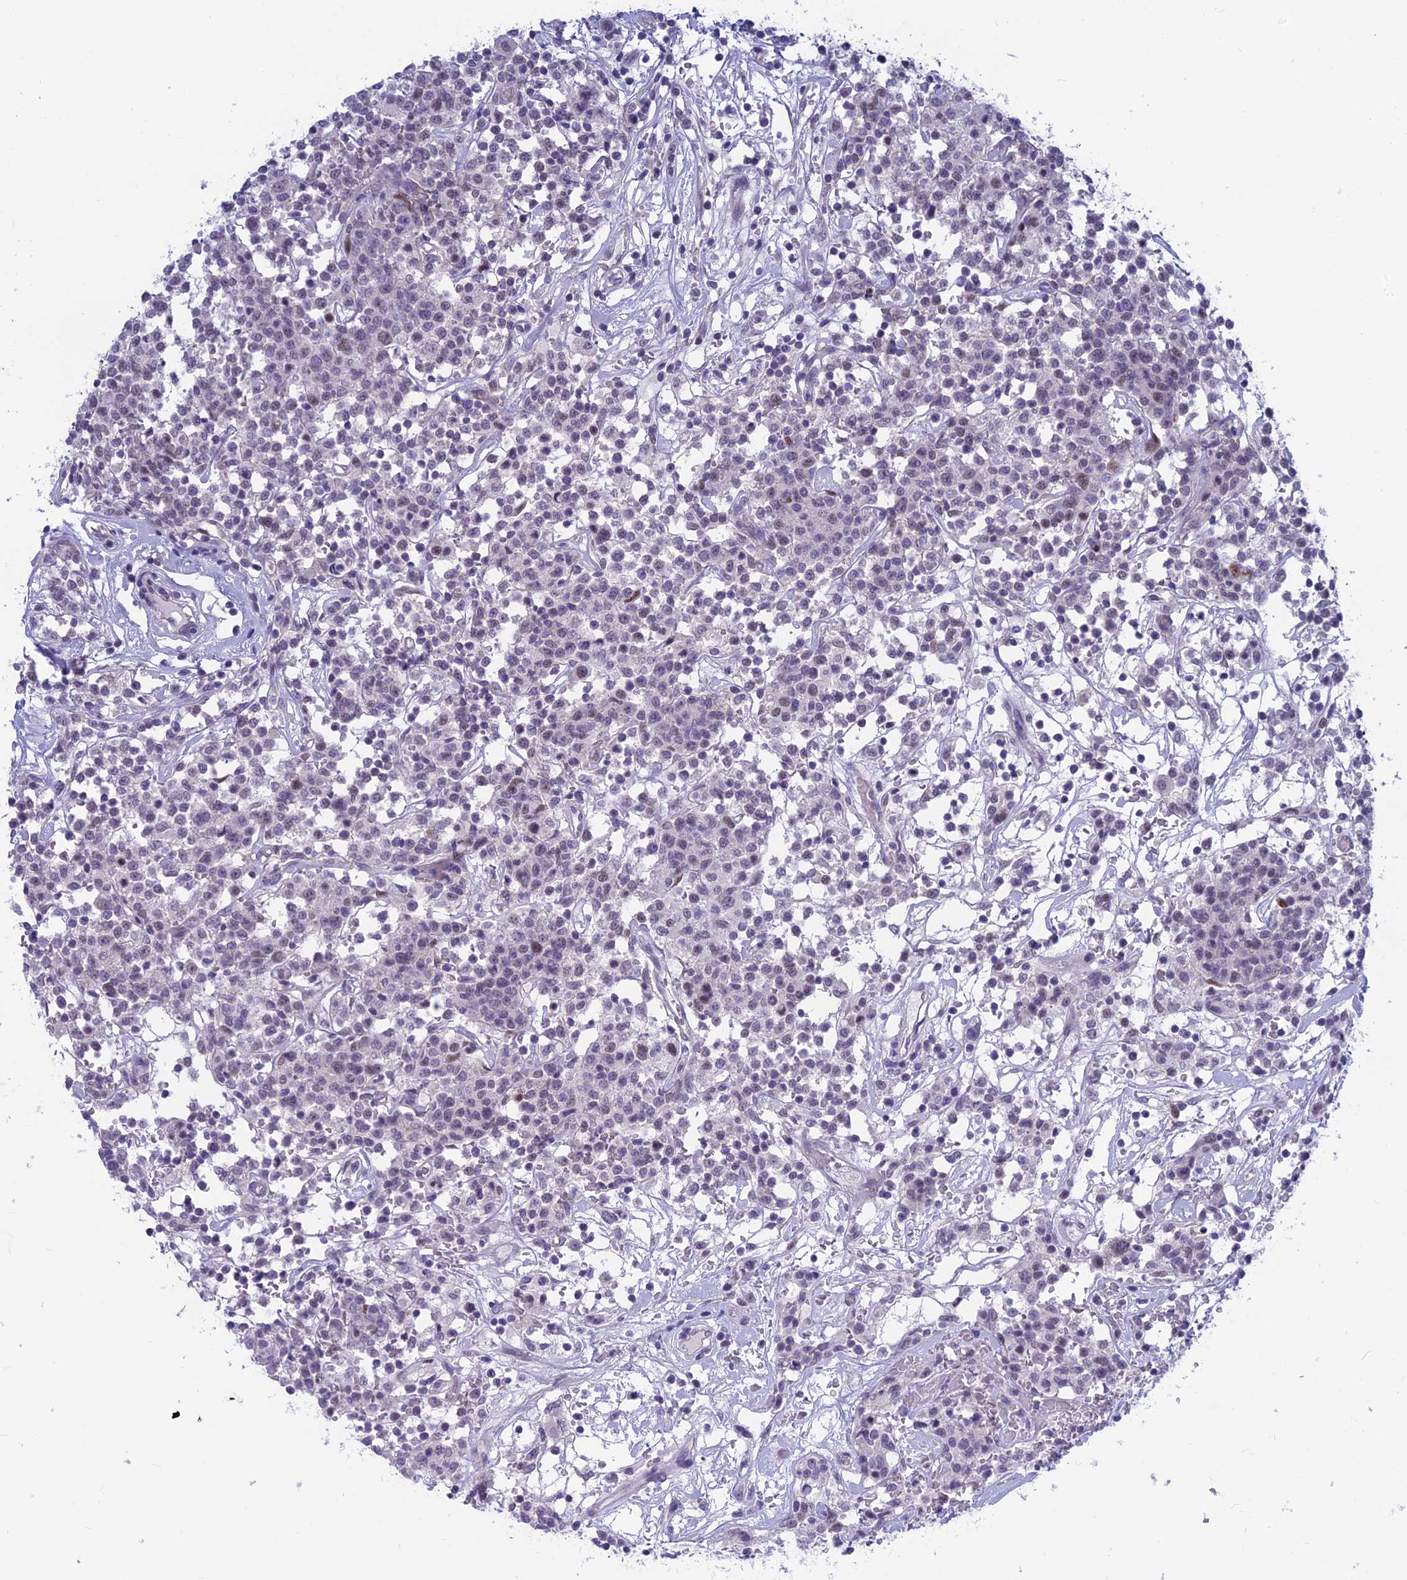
{"staining": {"intensity": "negative", "quantity": "none", "location": "none"}, "tissue": "lymphoma", "cell_type": "Tumor cells", "image_type": "cancer", "snomed": [{"axis": "morphology", "description": "Malignant lymphoma, non-Hodgkin's type, Low grade"}, {"axis": "topography", "description": "Small intestine"}], "caption": "High power microscopy histopathology image of an immunohistochemistry (IHC) micrograph of lymphoma, revealing no significant positivity in tumor cells.", "gene": "SNTN", "patient": {"sex": "female", "age": 59}}